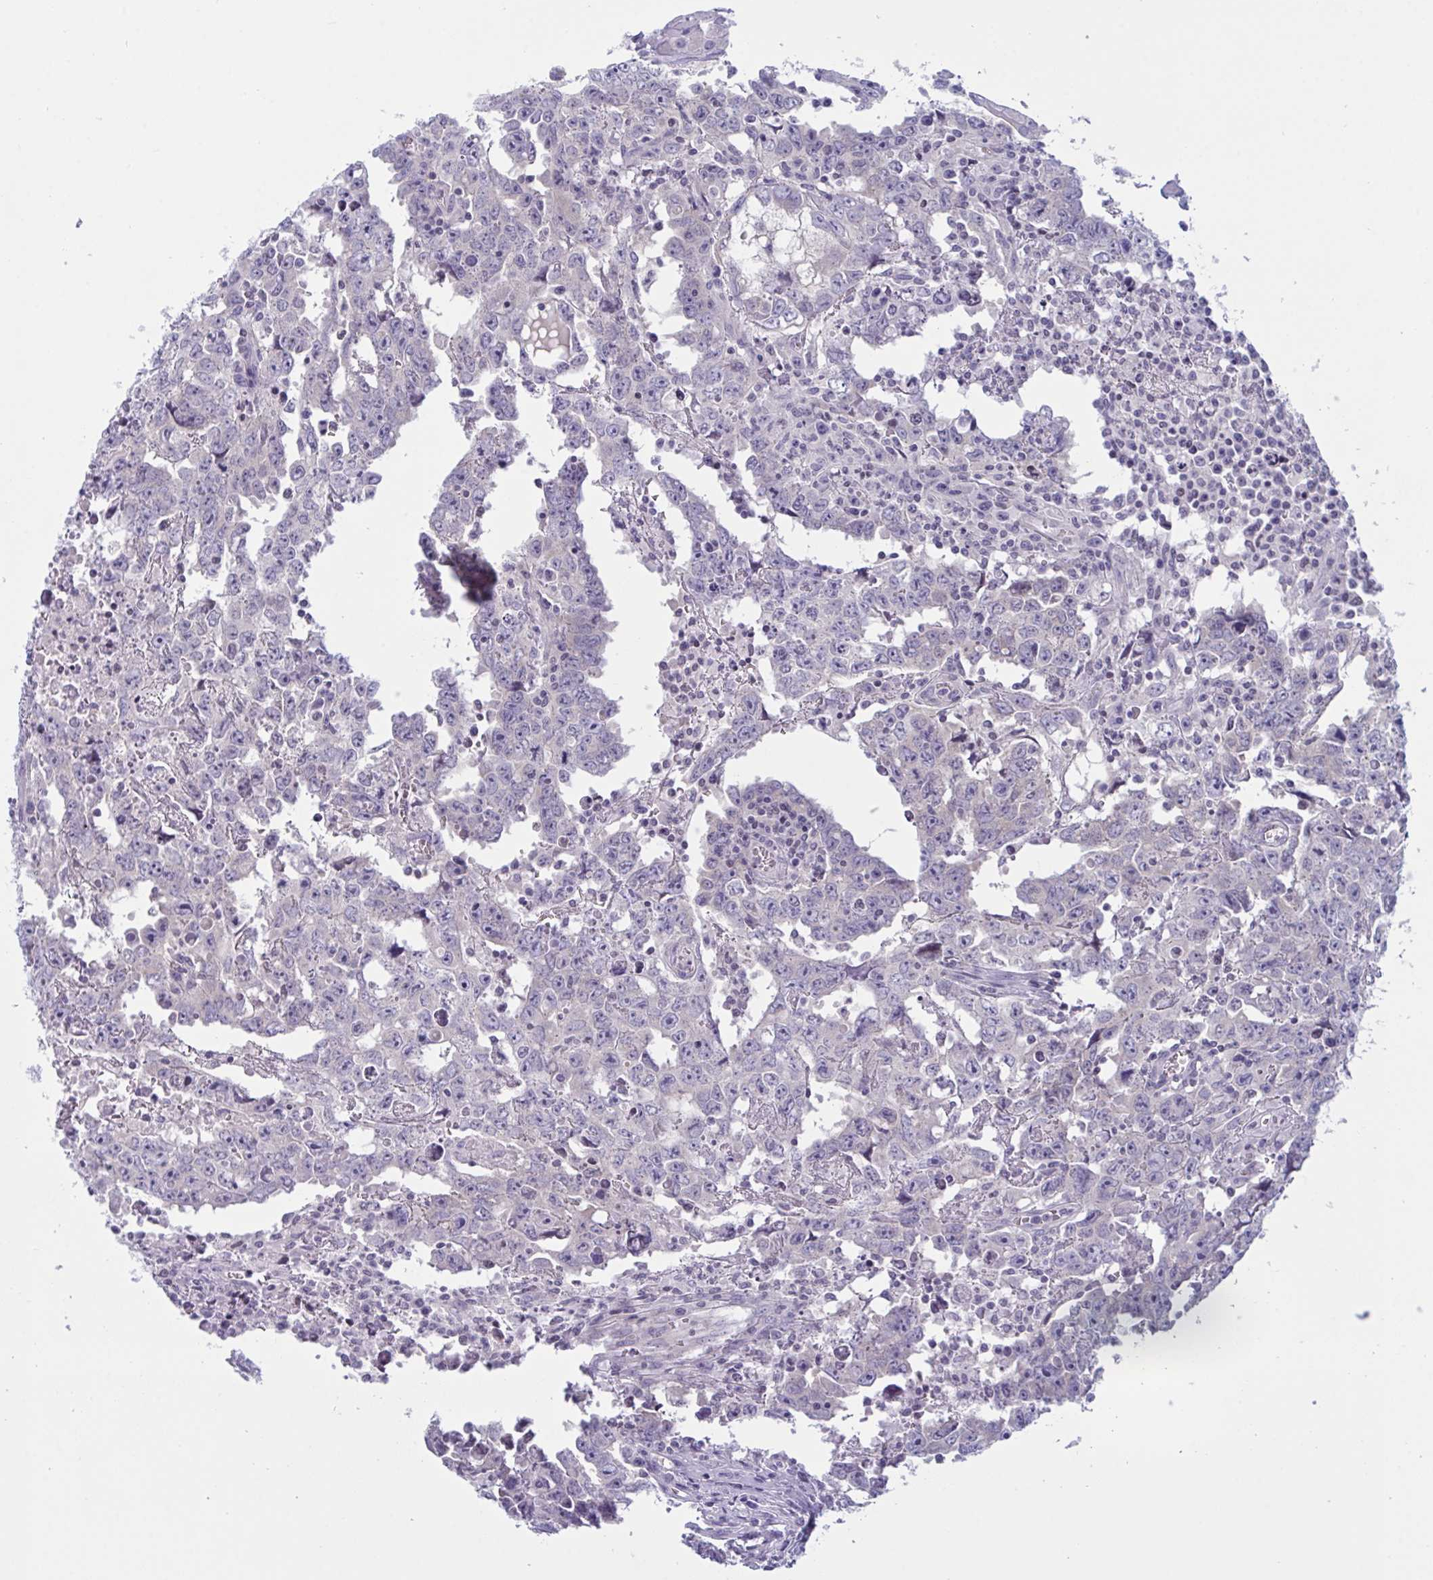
{"staining": {"intensity": "negative", "quantity": "none", "location": "none"}, "tissue": "testis cancer", "cell_type": "Tumor cells", "image_type": "cancer", "snomed": [{"axis": "morphology", "description": "Carcinoma, Embryonal, NOS"}, {"axis": "topography", "description": "Testis"}], "caption": "High power microscopy image of an immunohistochemistry photomicrograph of embryonal carcinoma (testis), revealing no significant expression in tumor cells.", "gene": "NAA30", "patient": {"sex": "male", "age": 22}}